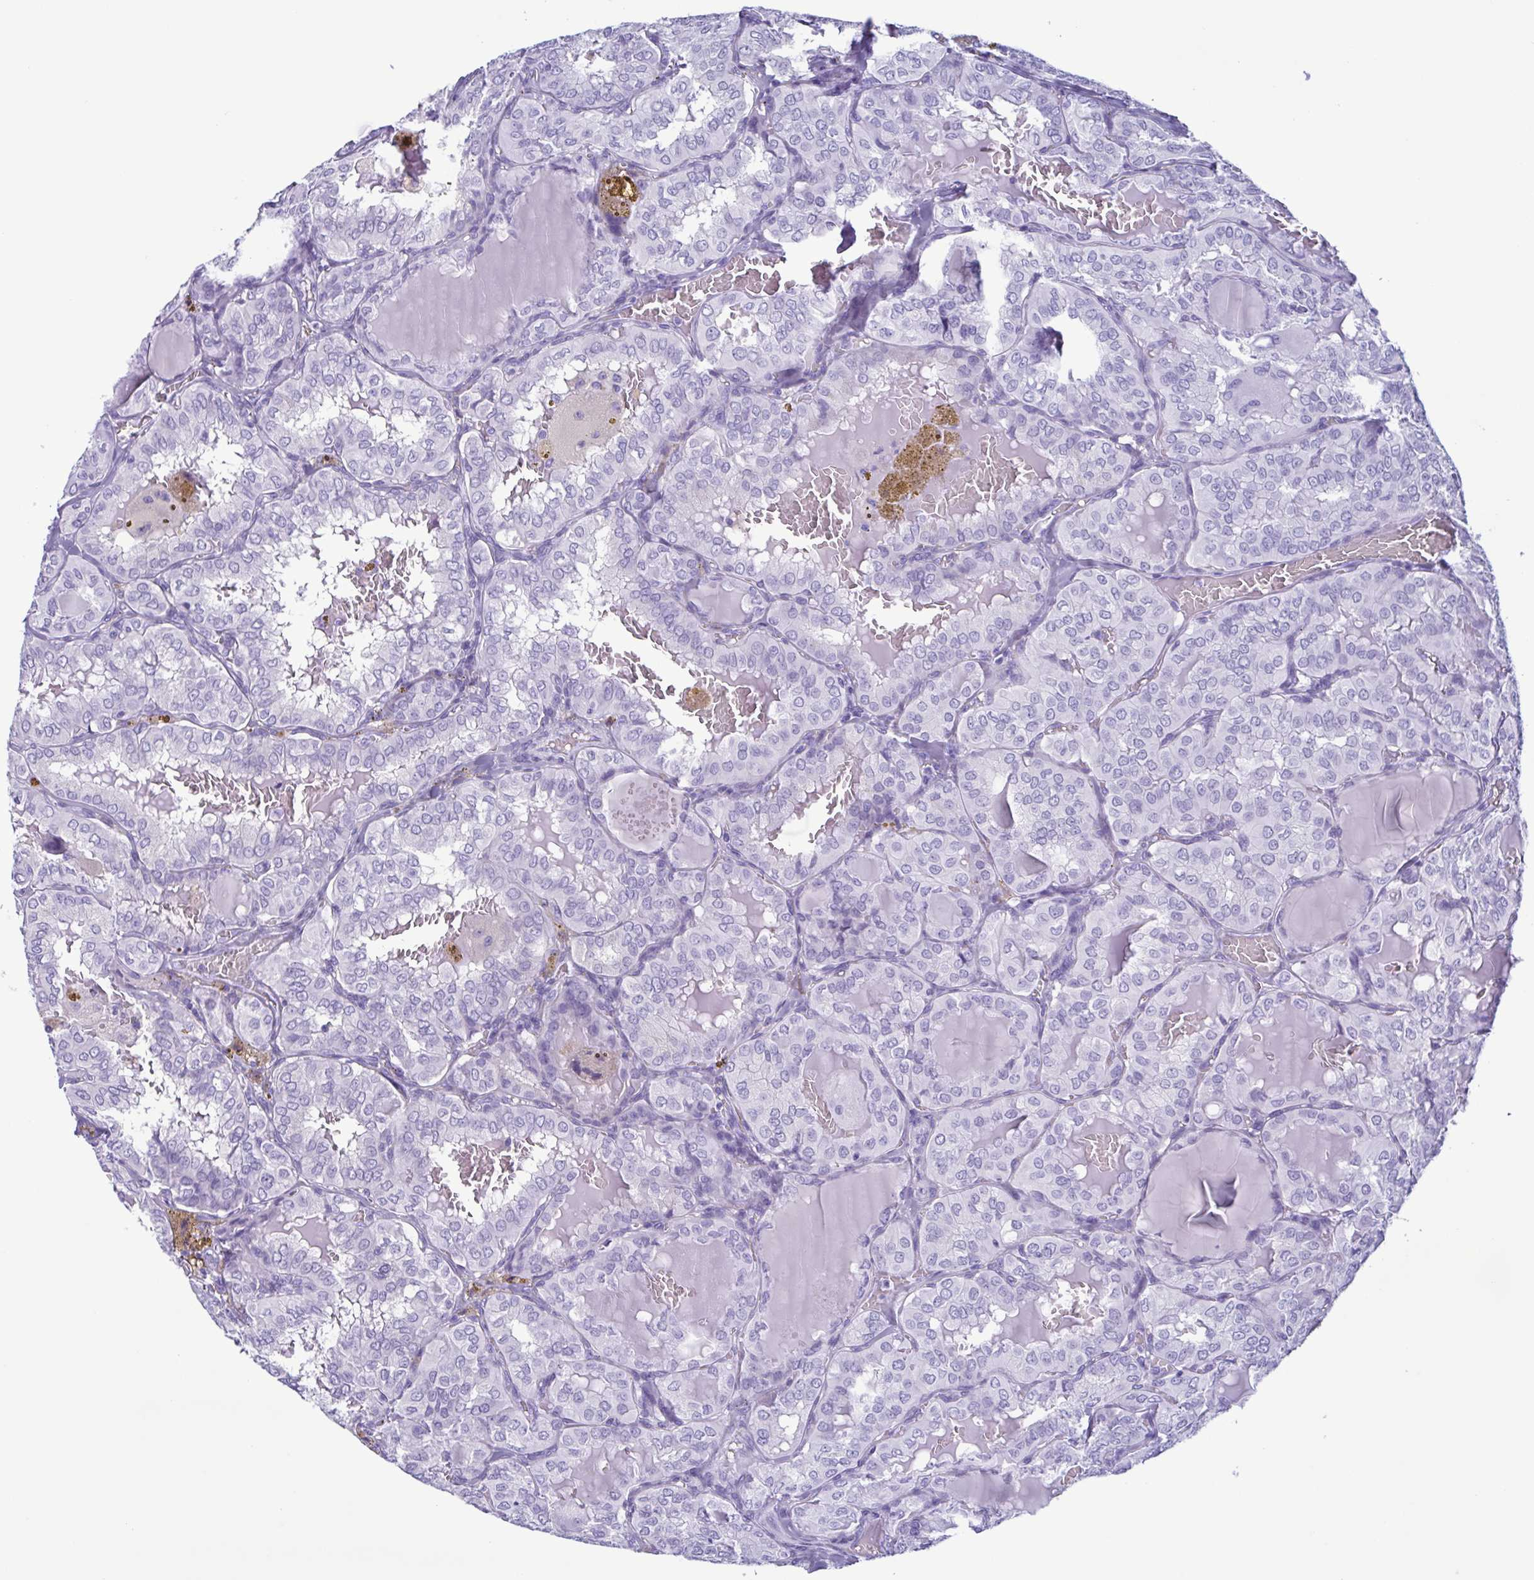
{"staining": {"intensity": "negative", "quantity": "none", "location": "none"}, "tissue": "thyroid cancer", "cell_type": "Tumor cells", "image_type": "cancer", "snomed": [{"axis": "morphology", "description": "Papillary adenocarcinoma, NOS"}, {"axis": "topography", "description": "Thyroid gland"}], "caption": "A histopathology image of human thyroid cancer (papillary adenocarcinoma) is negative for staining in tumor cells.", "gene": "LTF", "patient": {"sex": "male", "age": 20}}